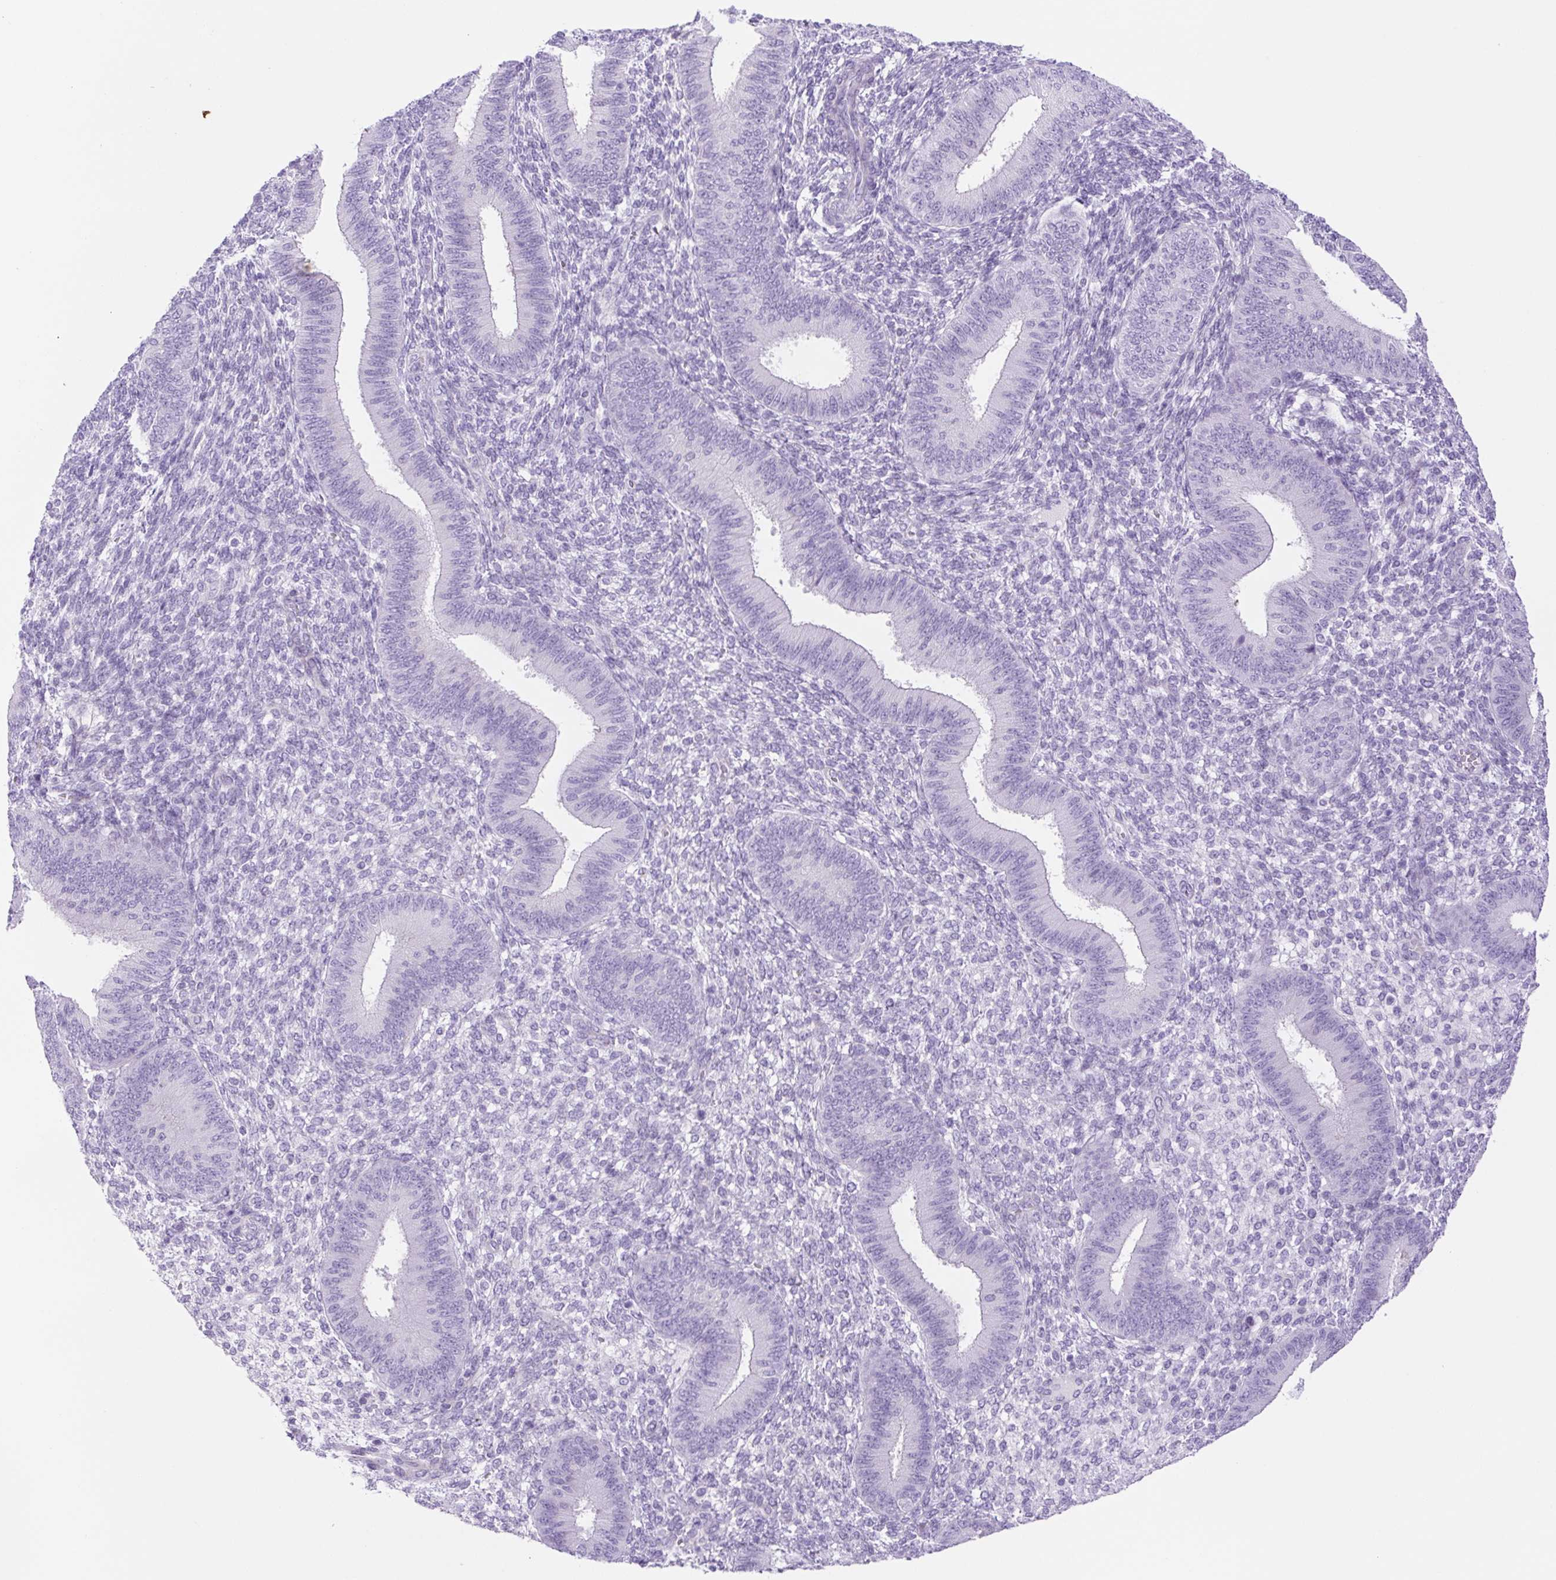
{"staining": {"intensity": "negative", "quantity": "none", "location": "none"}, "tissue": "endometrium", "cell_type": "Cells in endometrial stroma", "image_type": "normal", "snomed": [{"axis": "morphology", "description": "Normal tissue, NOS"}, {"axis": "topography", "description": "Endometrium"}], "caption": "Endometrium was stained to show a protein in brown. There is no significant positivity in cells in endometrial stroma. Brightfield microscopy of IHC stained with DAB (3,3'-diaminobenzidine) (brown) and hematoxylin (blue), captured at high magnification.", "gene": "CDSN", "patient": {"sex": "female", "age": 39}}